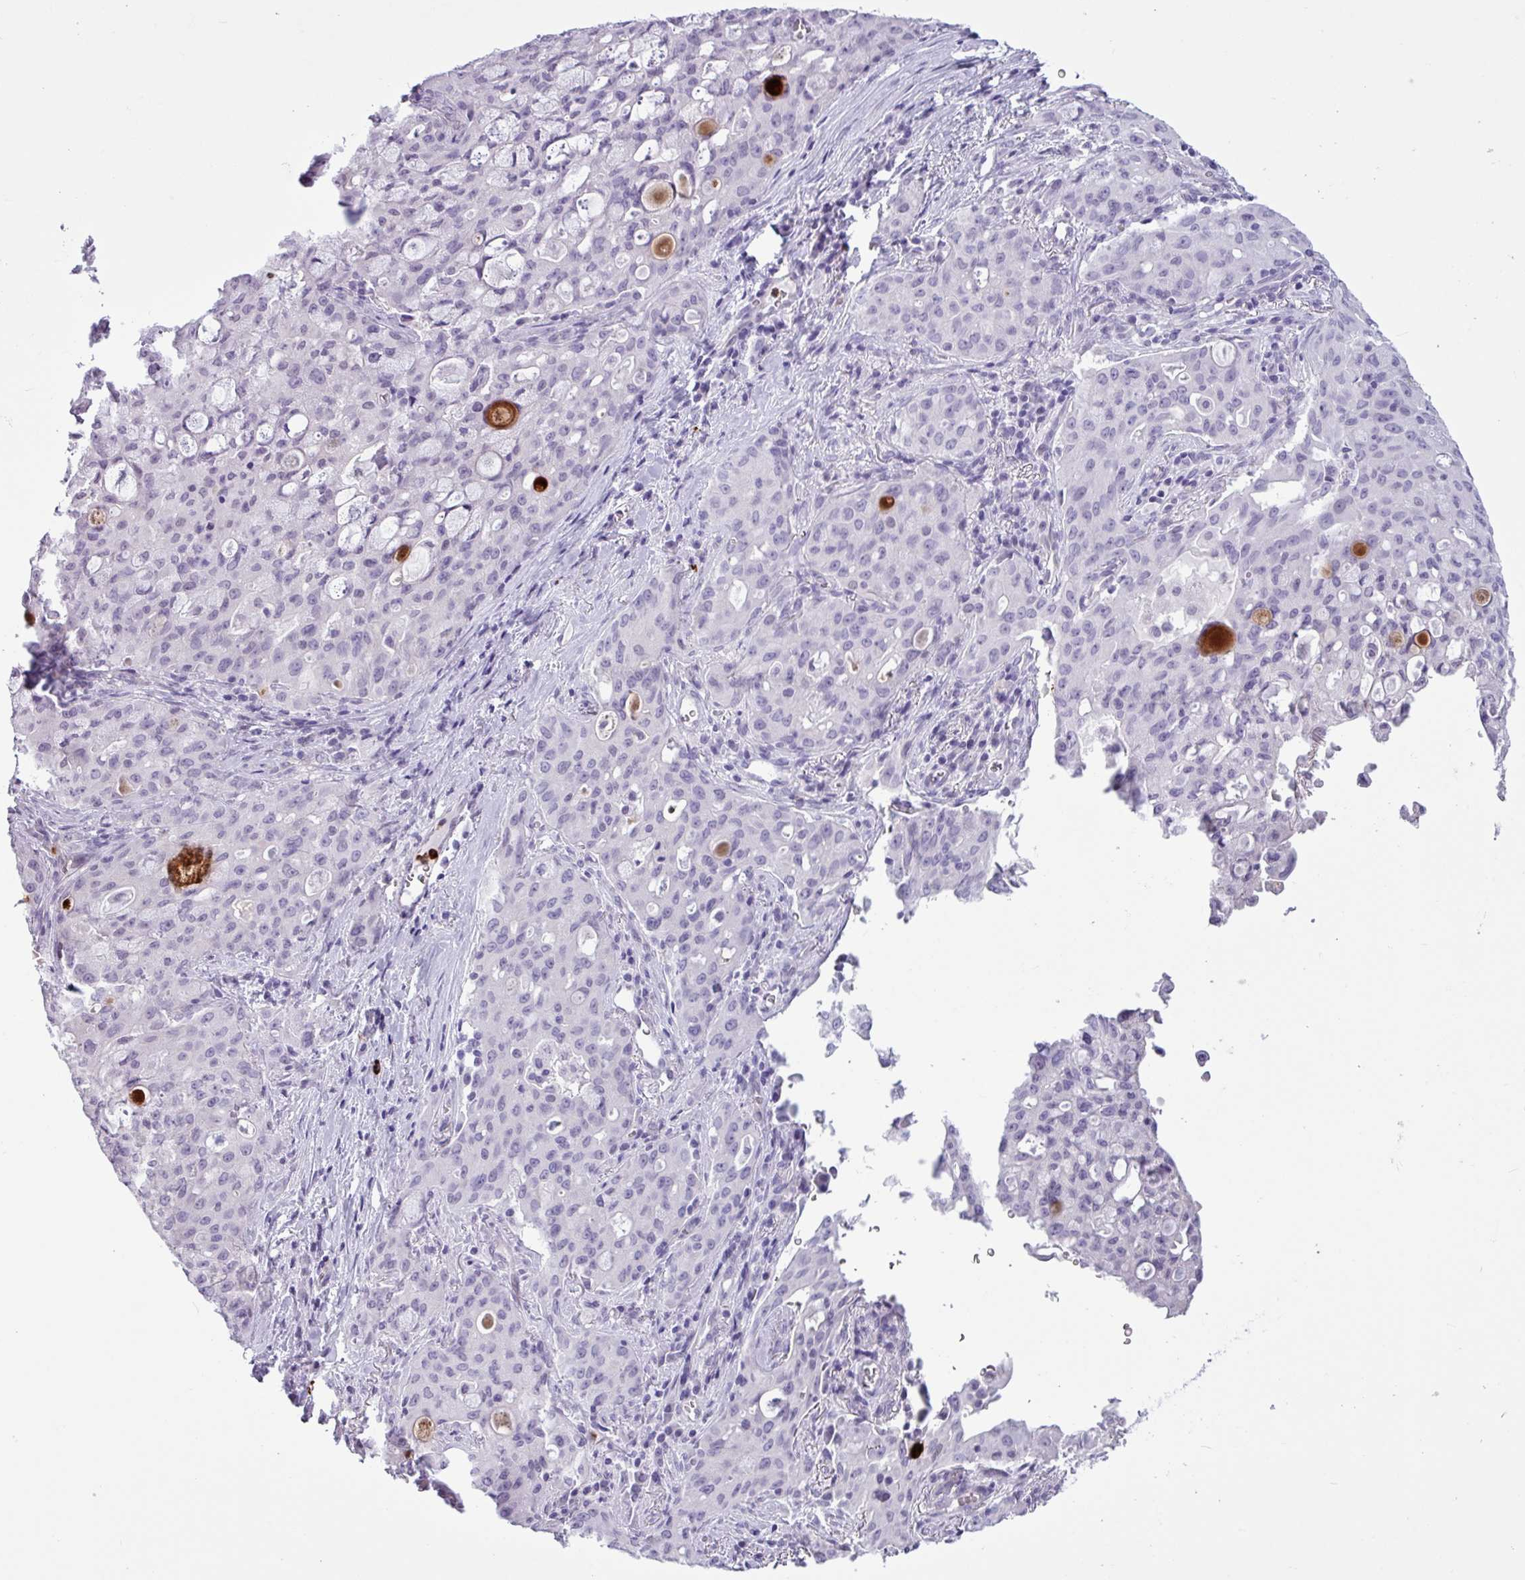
{"staining": {"intensity": "negative", "quantity": "none", "location": "none"}, "tissue": "lung cancer", "cell_type": "Tumor cells", "image_type": "cancer", "snomed": [{"axis": "morphology", "description": "Adenocarcinoma, NOS"}, {"axis": "topography", "description": "Lung"}], "caption": "A histopathology image of adenocarcinoma (lung) stained for a protein exhibits no brown staining in tumor cells.", "gene": "TMEM178A", "patient": {"sex": "female", "age": 44}}